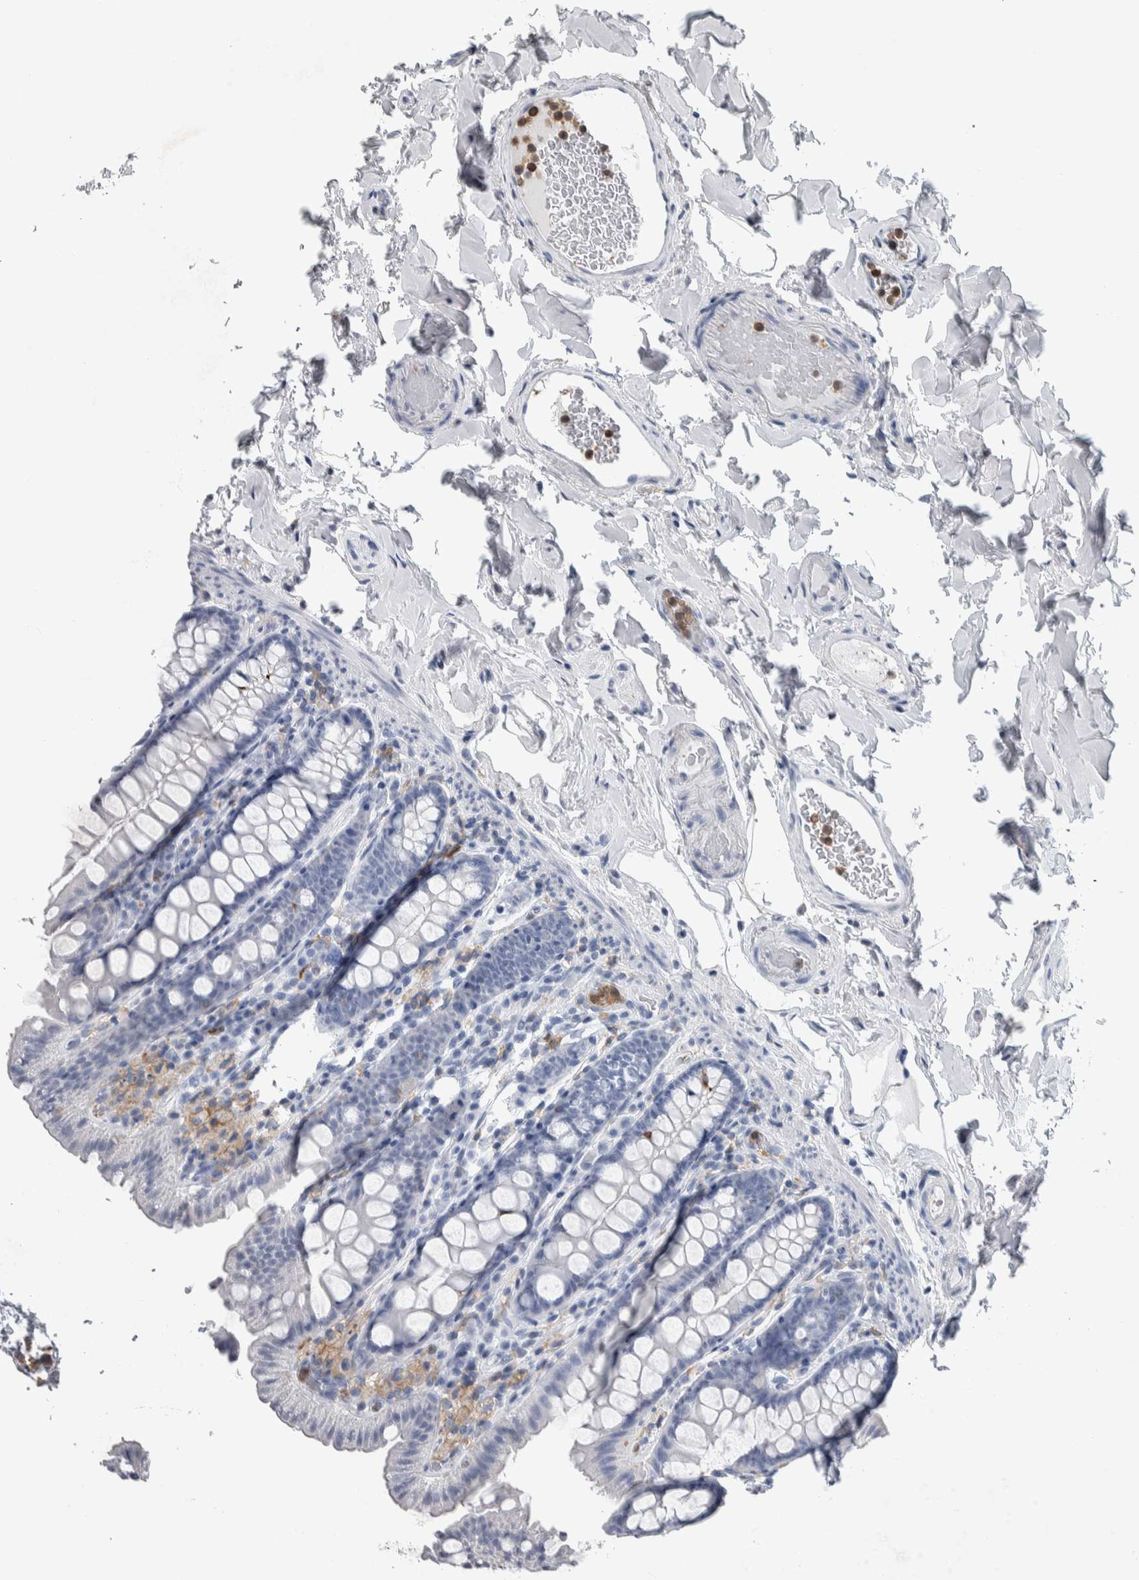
{"staining": {"intensity": "negative", "quantity": "none", "location": "none"}, "tissue": "colon", "cell_type": "Endothelial cells", "image_type": "normal", "snomed": [{"axis": "morphology", "description": "Normal tissue, NOS"}, {"axis": "topography", "description": "Colon"}, {"axis": "topography", "description": "Peripheral nerve tissue"}], "caption": "High magnification brightfield microscopy of unremarkable colon stained with DAB (3,3'-diaminobenzidine) (brown) and counterstained with hematoxylin (blue): endothelial cells show no significant expression.", "gene": "SKAP2", "patient": {"sex": "female", "age": 61}}